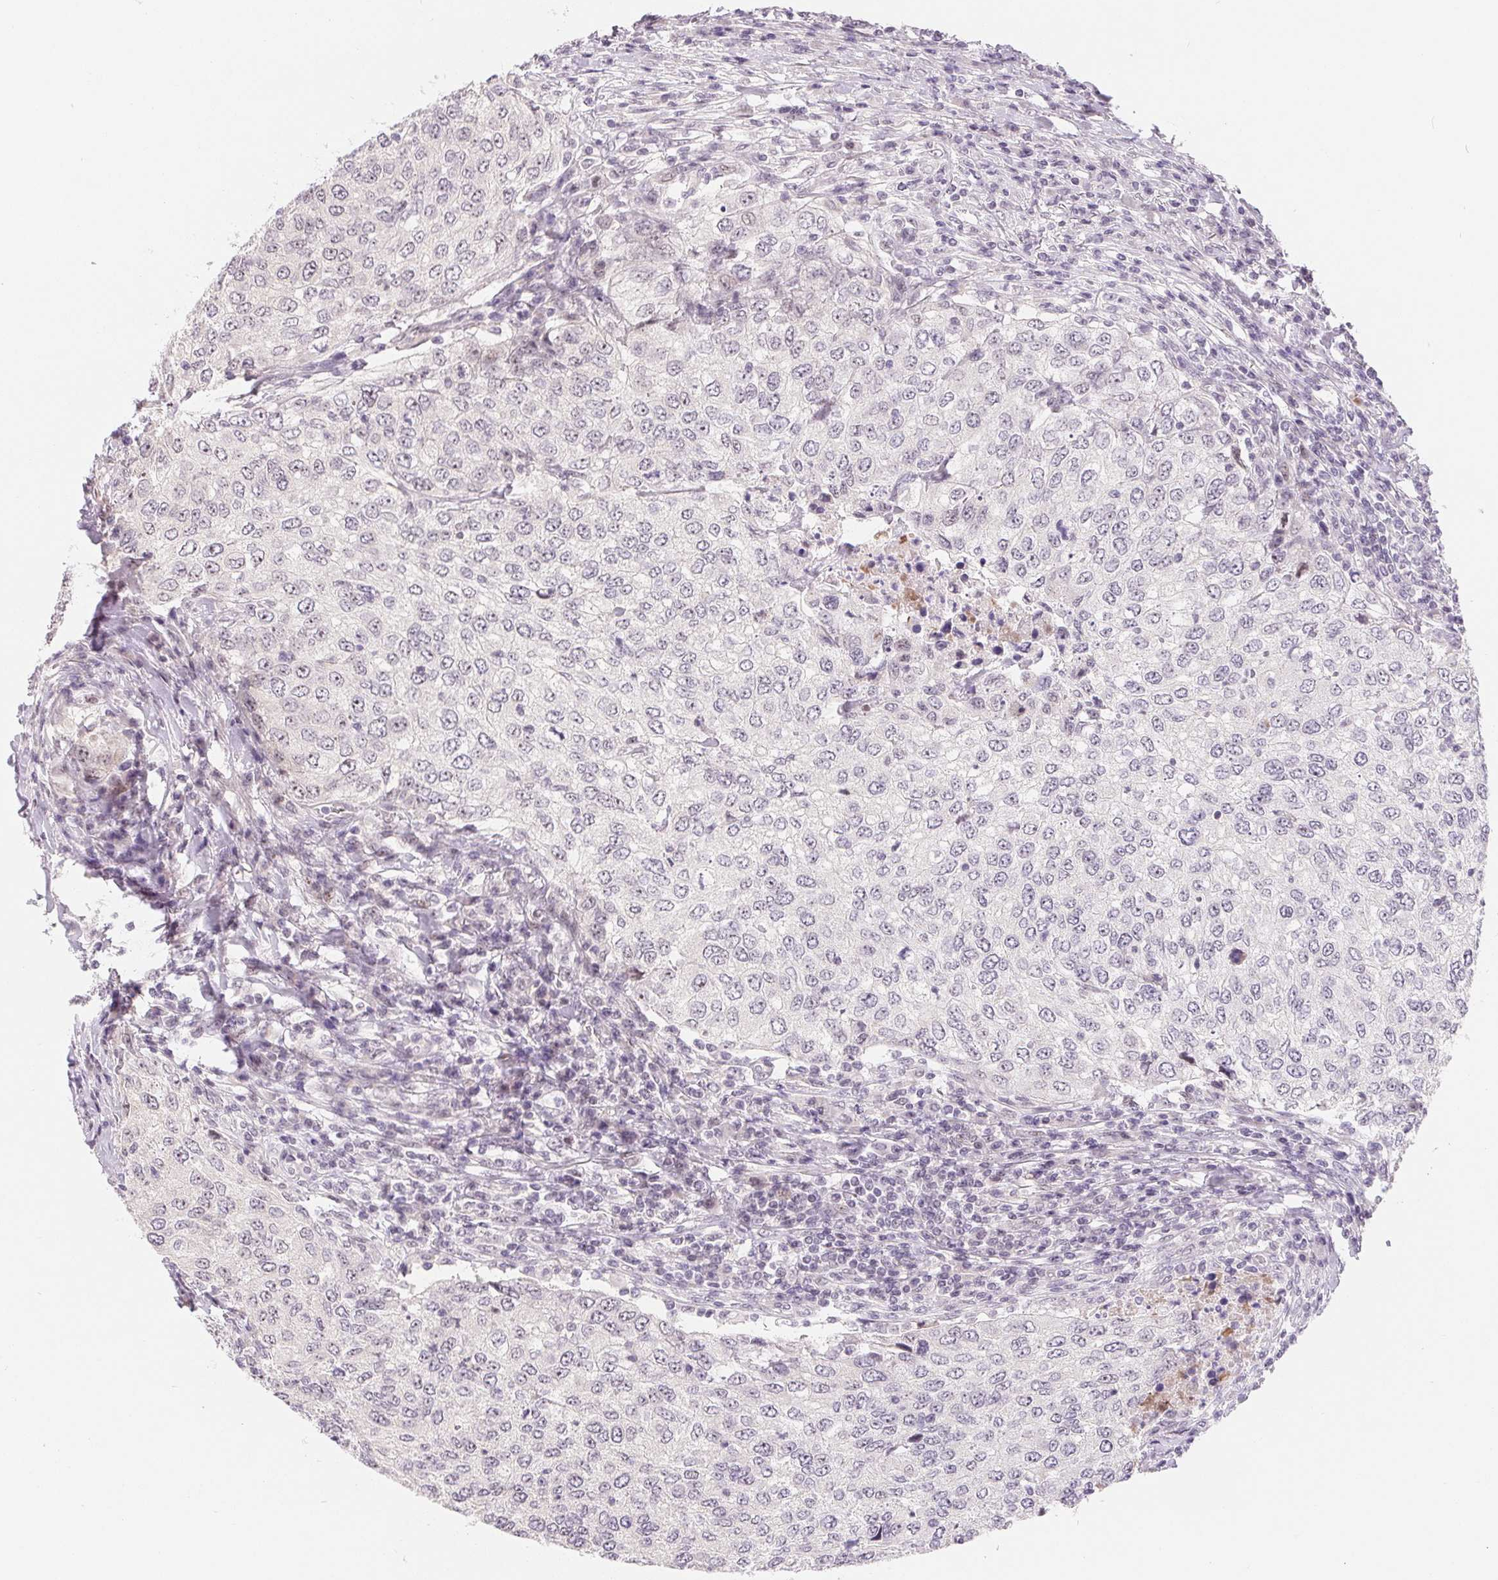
{"staining": {"intensity": "negative", "quantity": "none", "location": "none"}, "tissue": "urothelial cancer", "cell_type": "Tumor cells", "image_type": "cancer", "snomed": [{"axis": "morphology", "description": "Urothelial carcinoma, High grade"}, {"axis": "topography", "description": "Urinary bladder"}], "caption": "Histopathology image shows no protein staining in tumor cells of urothelial cancer tissue.", "gene": "LCA5L", "patient": {"sex": "female", "age": 78}}